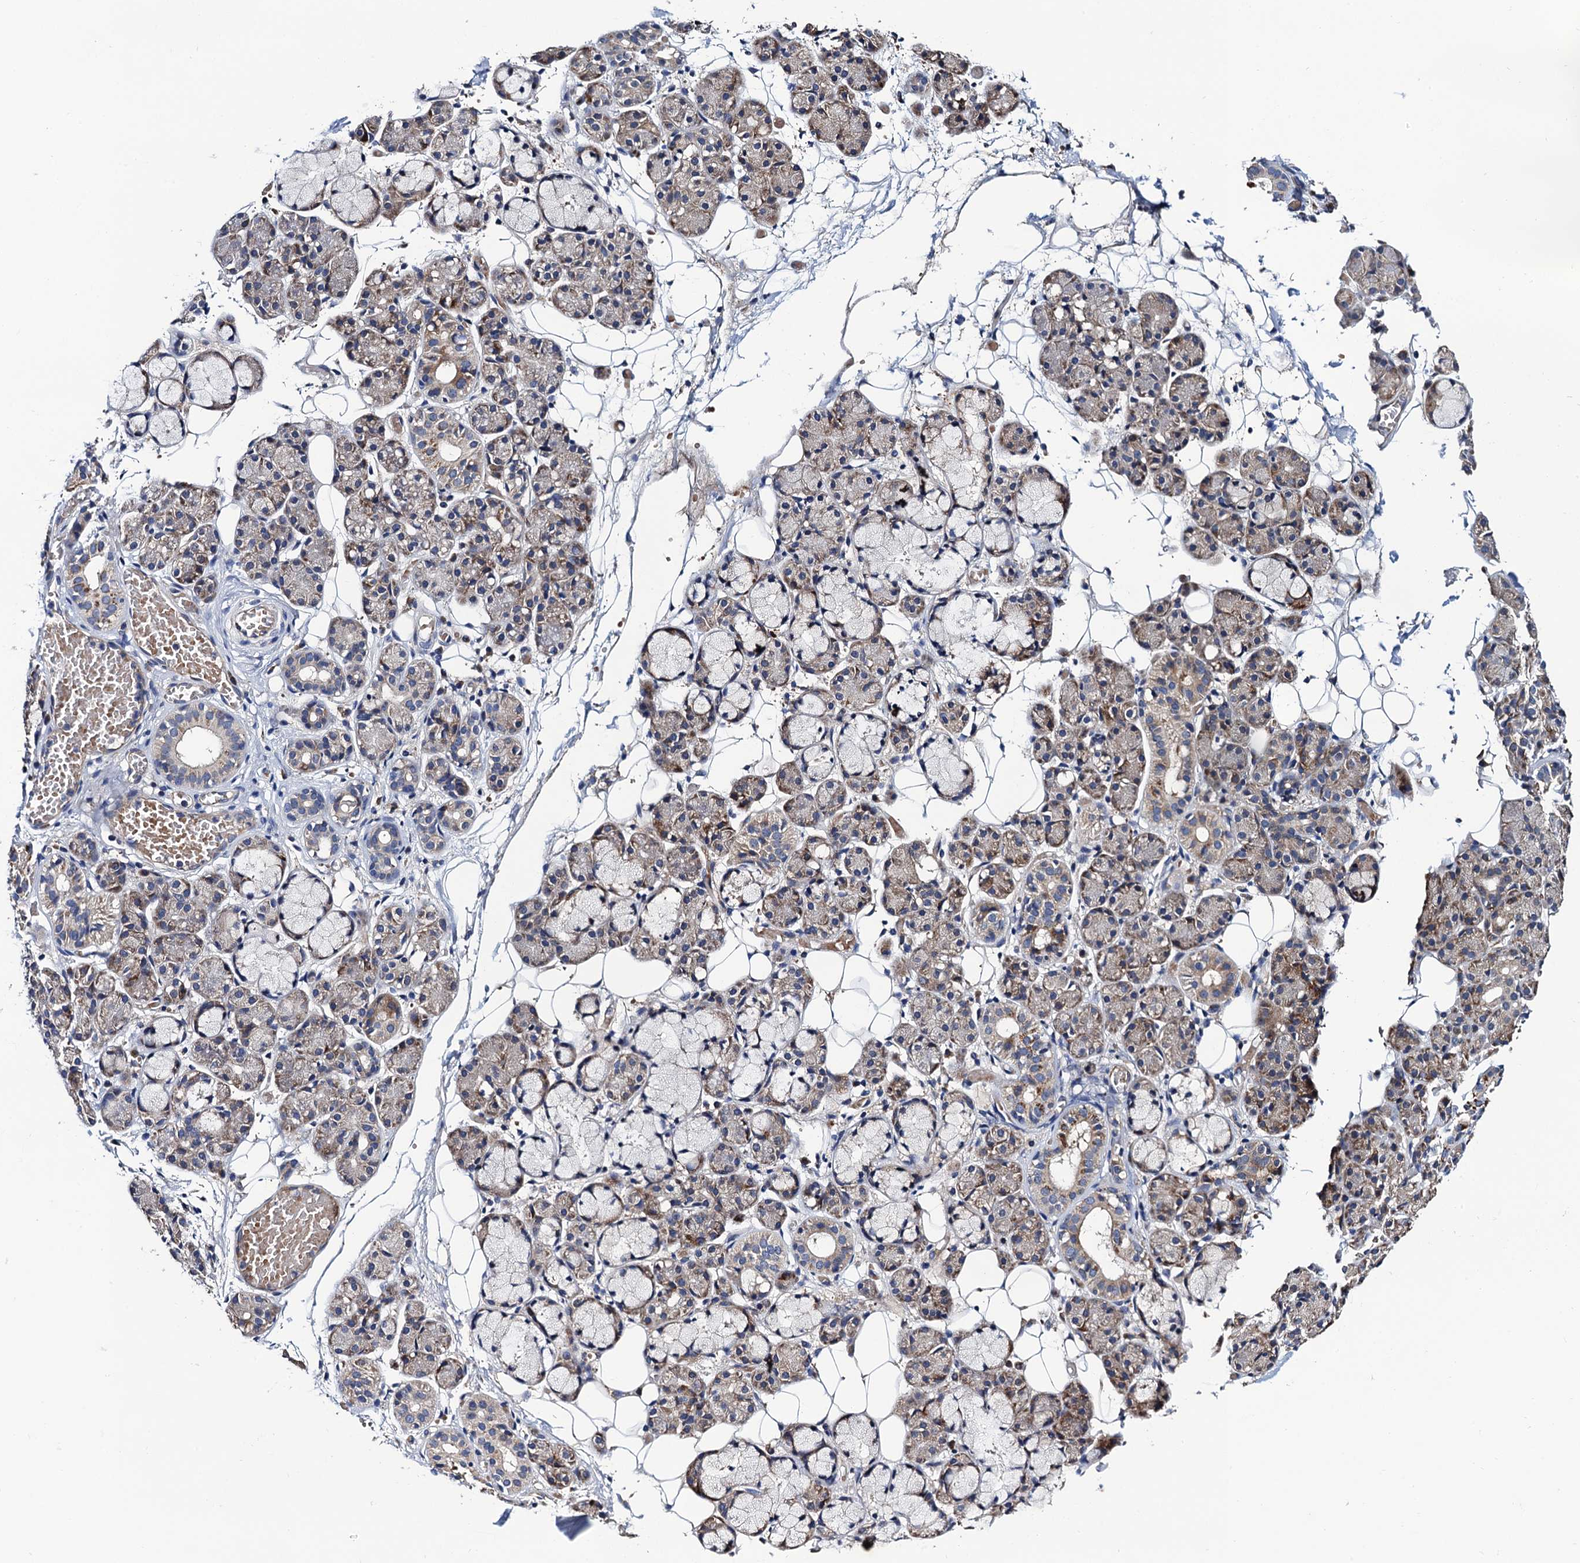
{"staining": {"intensity": "weak", "quantity": "25%-75%", "location": "cytoplasmic/membranous"}, "tissue": "salivary gland", "cell_type": "Glandular cells", "image_type": "normal", "snomed": [{"axis": "morphology", "description": "Normal tissue, NOS"}, {"axis": "topography", "description": "Salivary gland"}], "caption": "Glandular cells reveal weak cytoplasmic/membranous staining in about 25%-75% of cells in unremarkable salivary gland. Nuclei are stained in blue.", "gene": "TRMT112", "patient": {"sex": "male", "age": 63}}